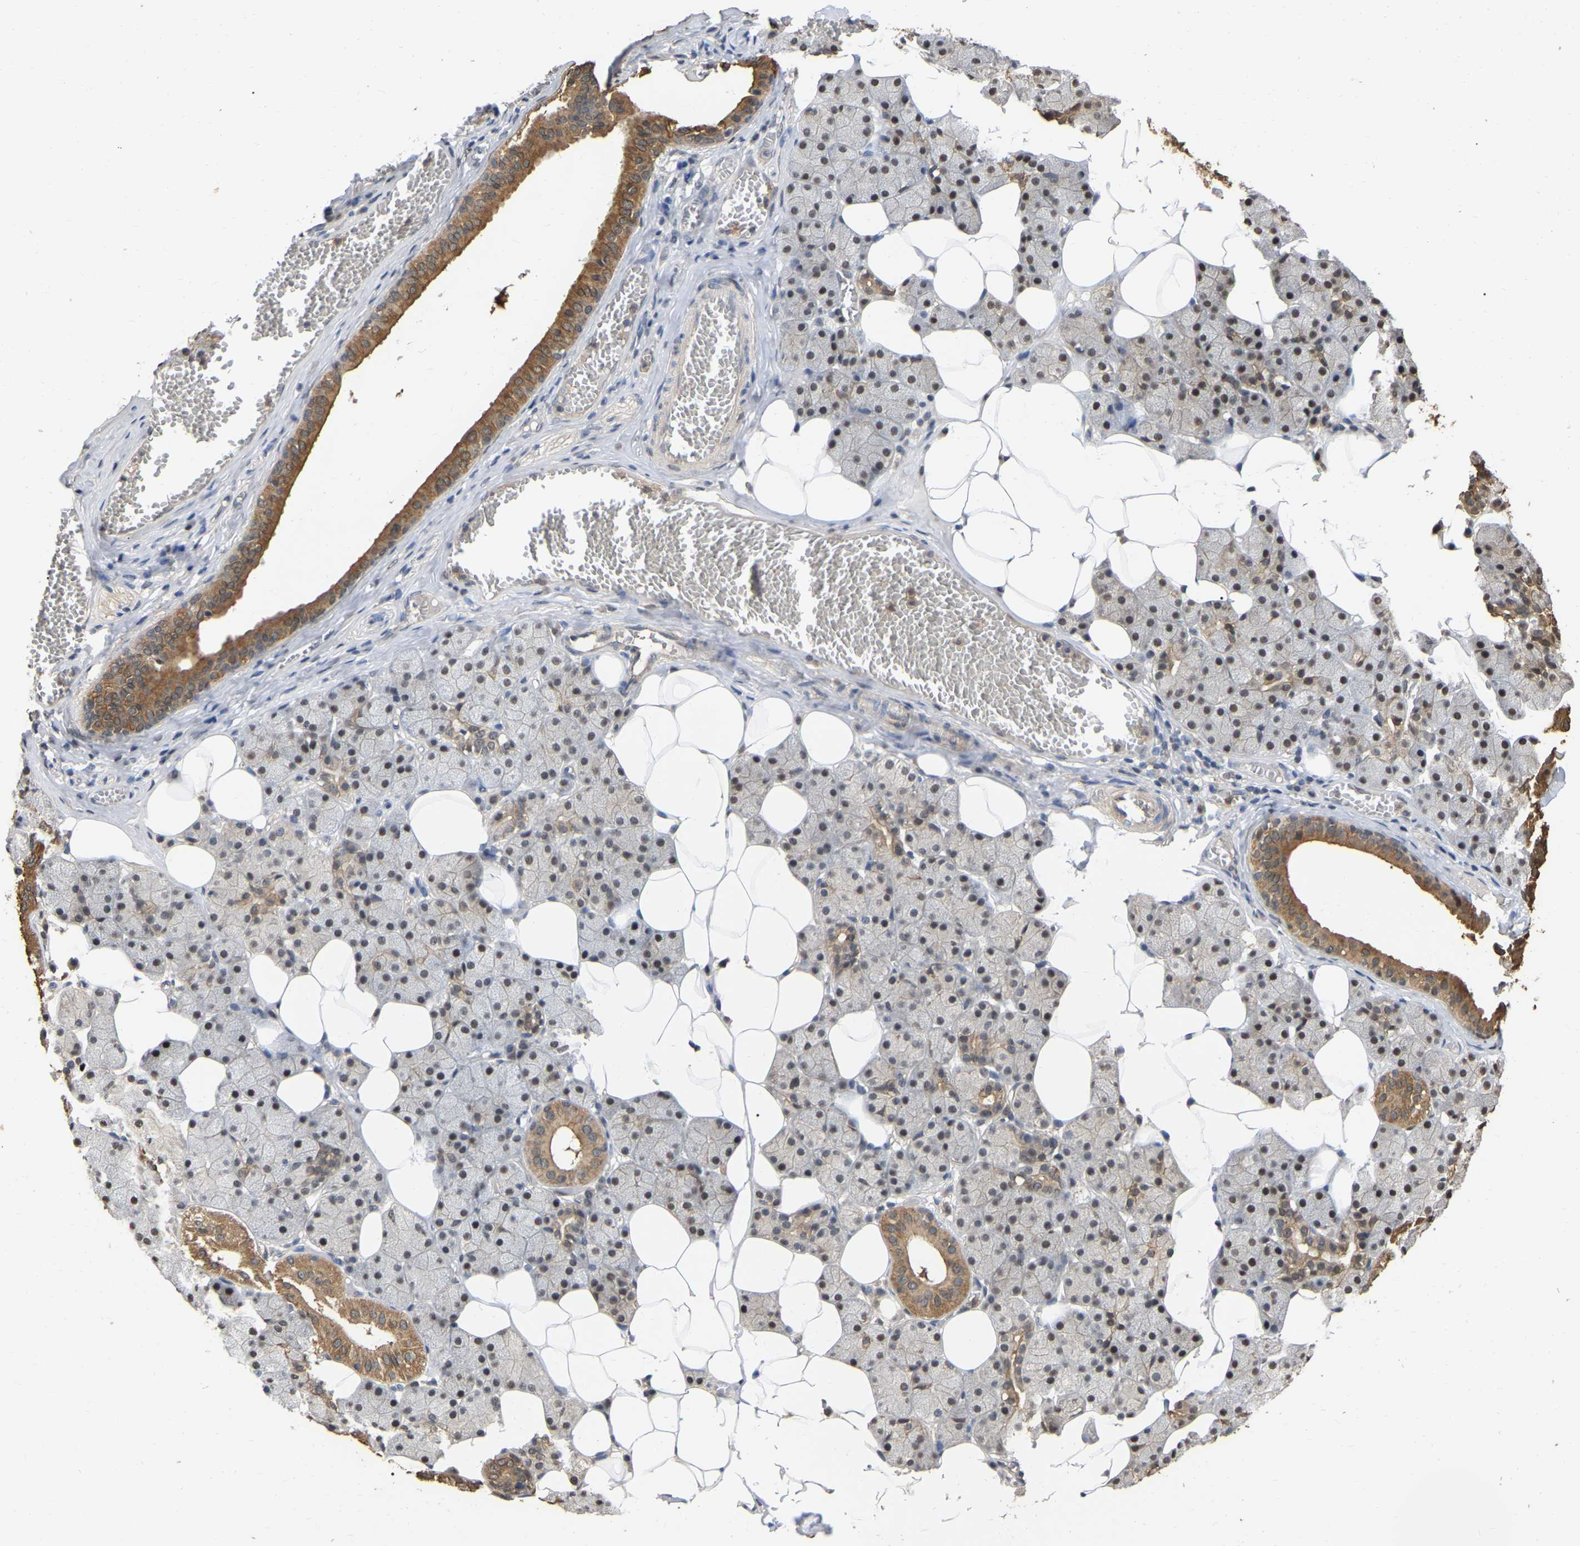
{"staining": {"intensity": "moderate", "quantity": "<25%", "location": "cytoplasmic/membranous"}, "tissue": "salivary gland", "cell_type": "Glandular cells", "image_type": "normal", "snomed": [{"axis": "morphology", "description": "Normal tissue, NOS"}, {"axis": "topography", "description": "Salivary gland"}], "caption": "Salivary gland stained with DAB (3,3'-diaminobenzidine) IHC reveals low levels of moderate cytoplasmic/membranous positivity in approximately <25% of glandular cells. (DAB (3,3'-diaminobenzidine) IHC with brightfield microscopy, high magnification).", "gene": "FAM219A", "patient": {"sex": "female", "age": 33}}